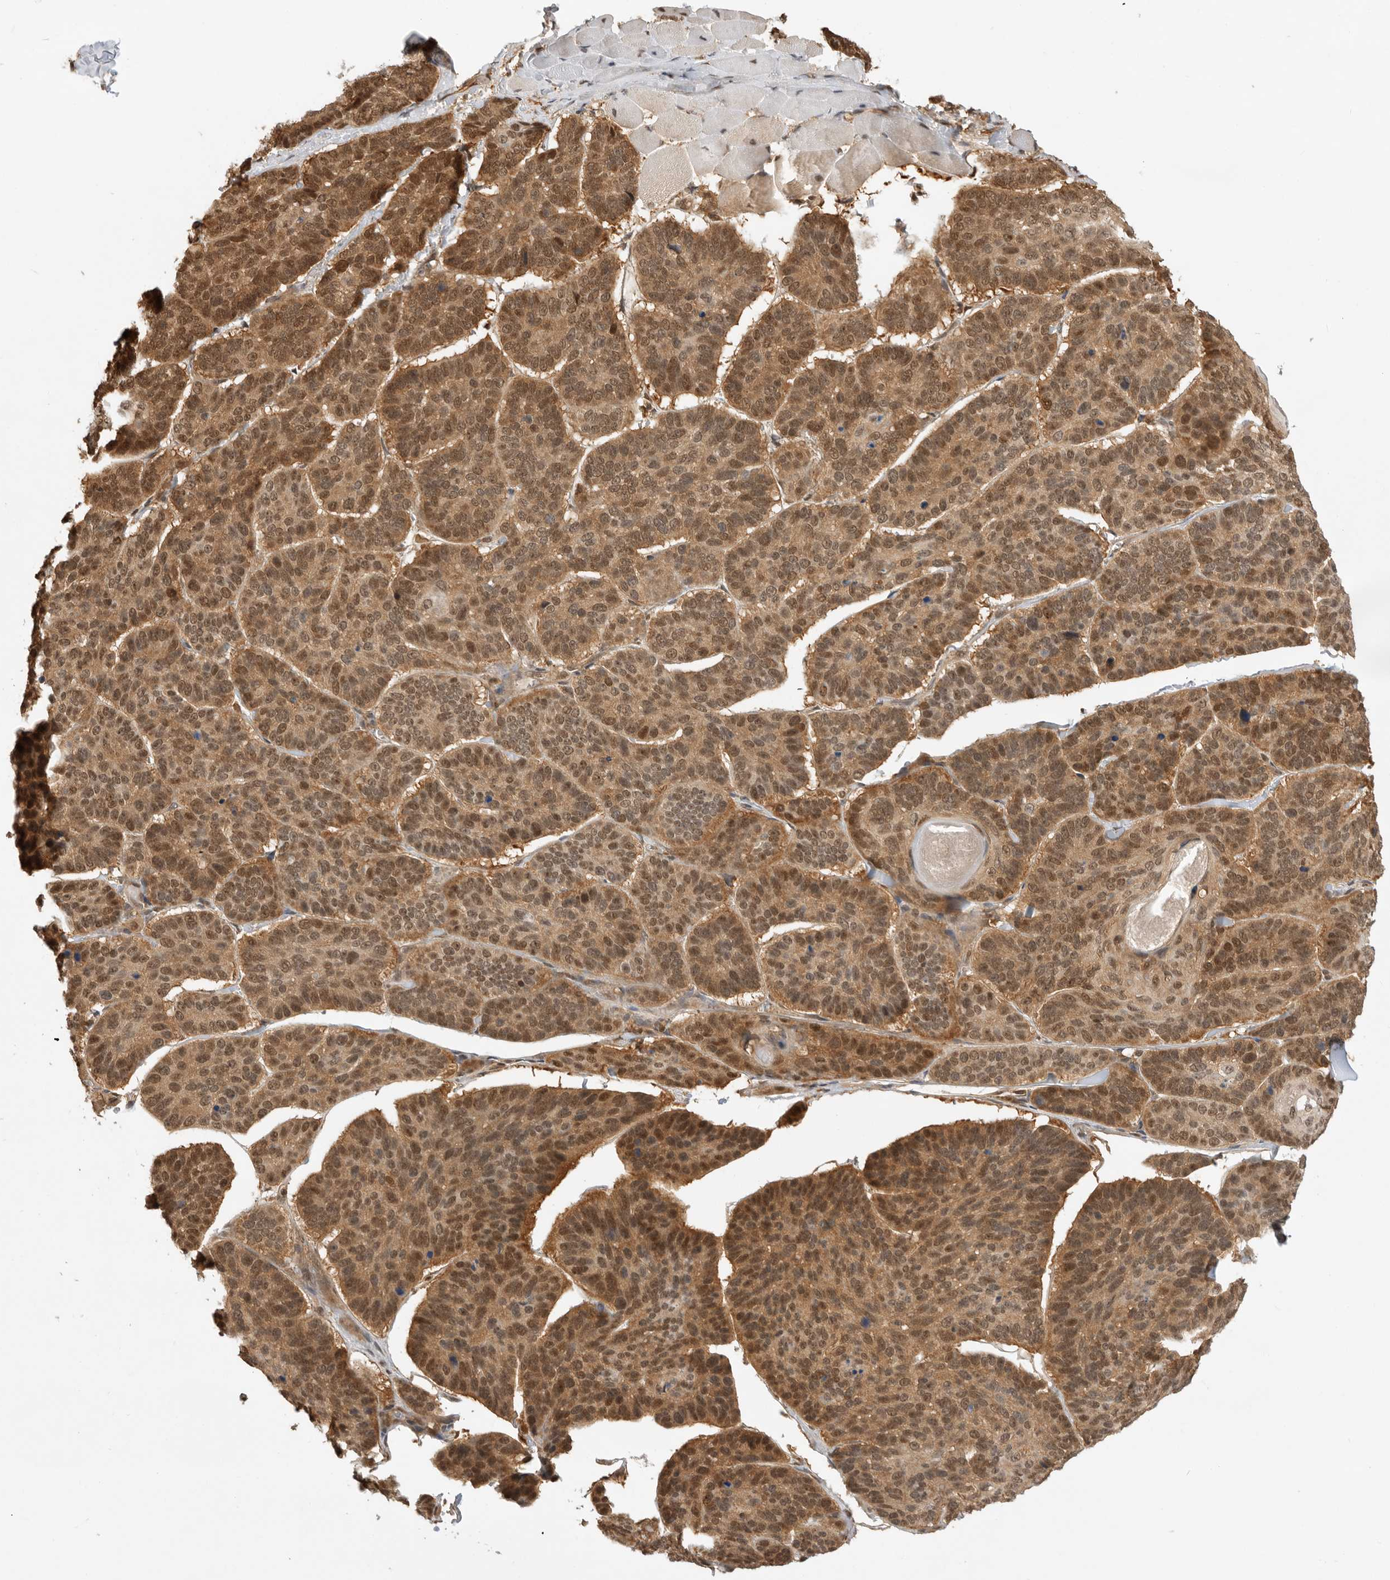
{"staining": {"intensity": "moderate", "quantity": ">75%", "location": "cytoplasmic/membranous,nuclear"}, "tissue": "skin cancer", "cell_type": "Tumor cells", "image_type": "cancer", "snomed": [{"axis": "morphology", "description": "Basal cell carcinoma"}, {"axis": "topography", "description": "Skin"}], "caption": "Protein staining demonstrates moderate cytoplasmic/membranous and nuclear positivity in about >75% of tumor cells in skin basal cell carcinoma.", "gene": "ADPRS", "patient": {"sex": "male", "age": 62}}